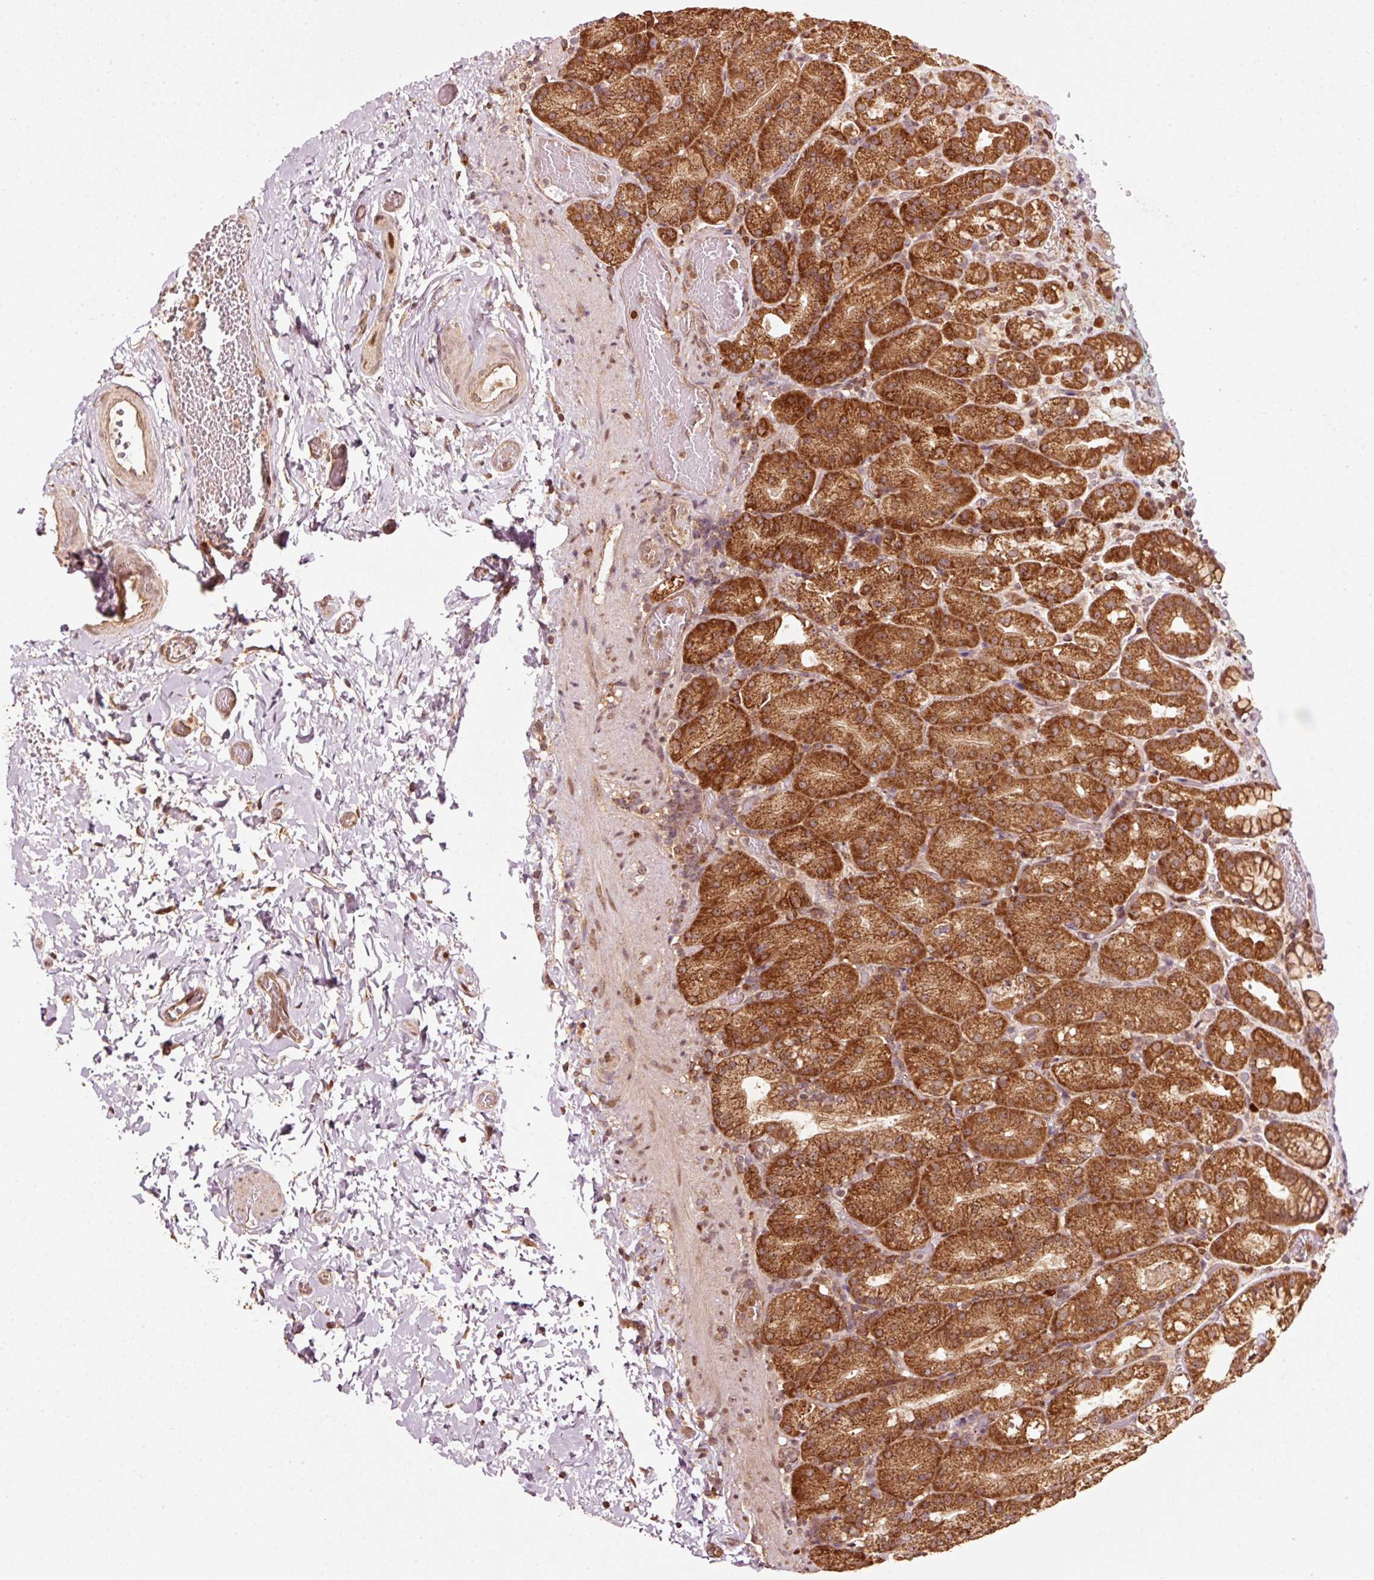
{"staining": {"intensity": "strong", "quantity": ">75%", "location": "cytoplasmic/membranous"}, "tissue": "stomach", "cell_type": "Glandular cells", "image_type": "normal", "snomed": [{"axis": "morphology", "description": "Normal tissue, NOS"}, {"axis": "topography", "description": "Stomach, upper"}], "caption": "Immunohistochemistry (IHC) (DAB) staining of benign human stomach demonstrates strong cytoplasmic/membranous protein positivity in approximately >75% of glandular cells. (DAB IHC, brown staining for protein, blue staining for nuclei).", "gene": "MRPL16", "patient": {"sex": "female", "age": 81}}